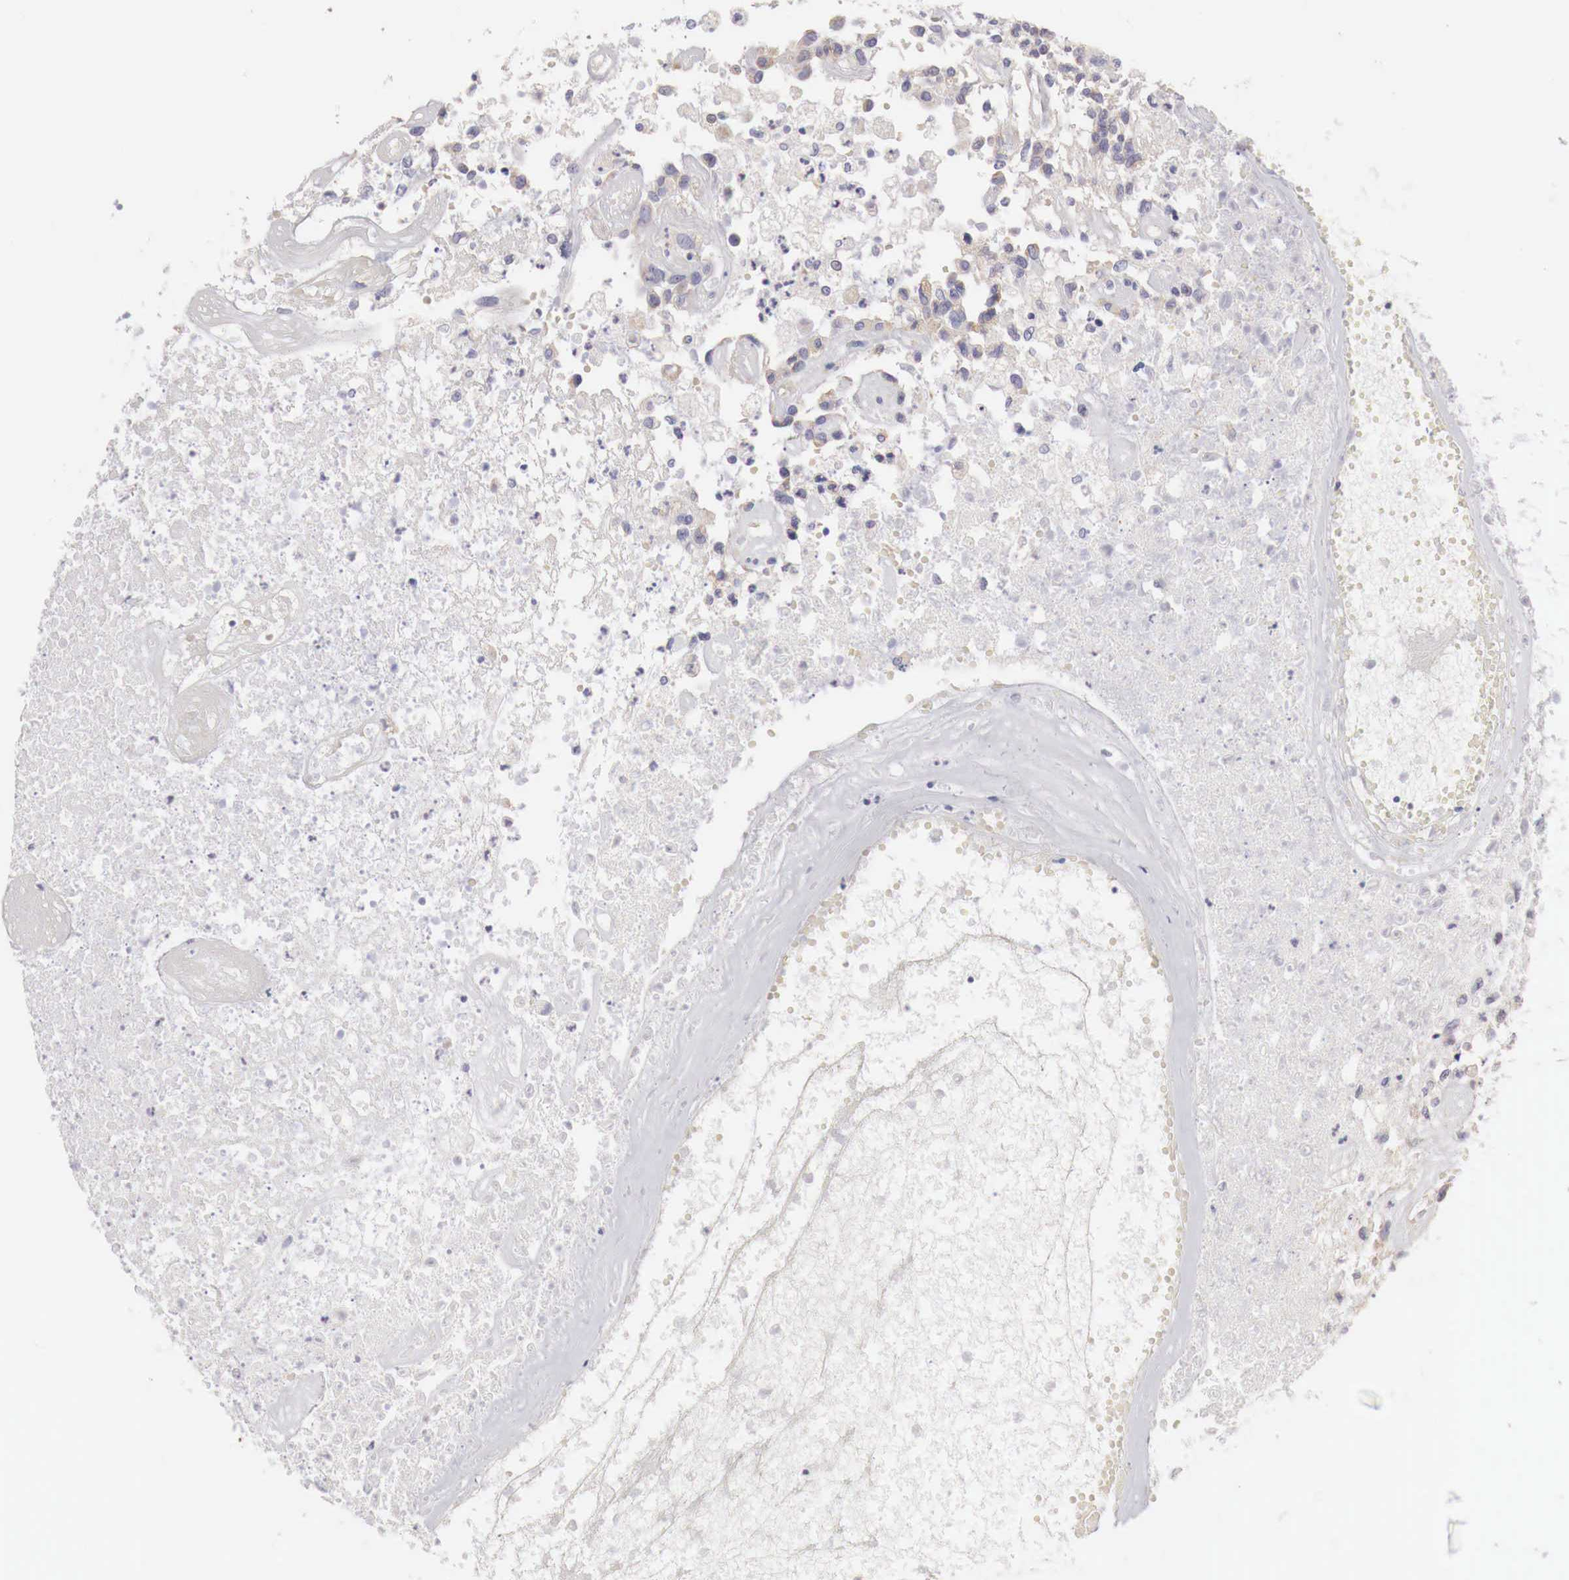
{"staining": {"intensity": "weak", "quantity": "<25%", "location": "cytoplasmic/membranous"}, "tissue": "glioma", "cell_type": "Tumor cells", "image_type": "cancer", "snomed": [{"axis": "morphology", "description": "Glioma, malignant, High grade"}, {"axis": "topography", "description": "Brain"}], "caption": "There is no significant positivity in tumor cells of malignant high-grade glioma. The staining is performed using DAB brown chromogen with nuclei counter-stained in using hematoxylin.", "gene": "NSDHL", "patient": {"sex": "male", "age": 77}}